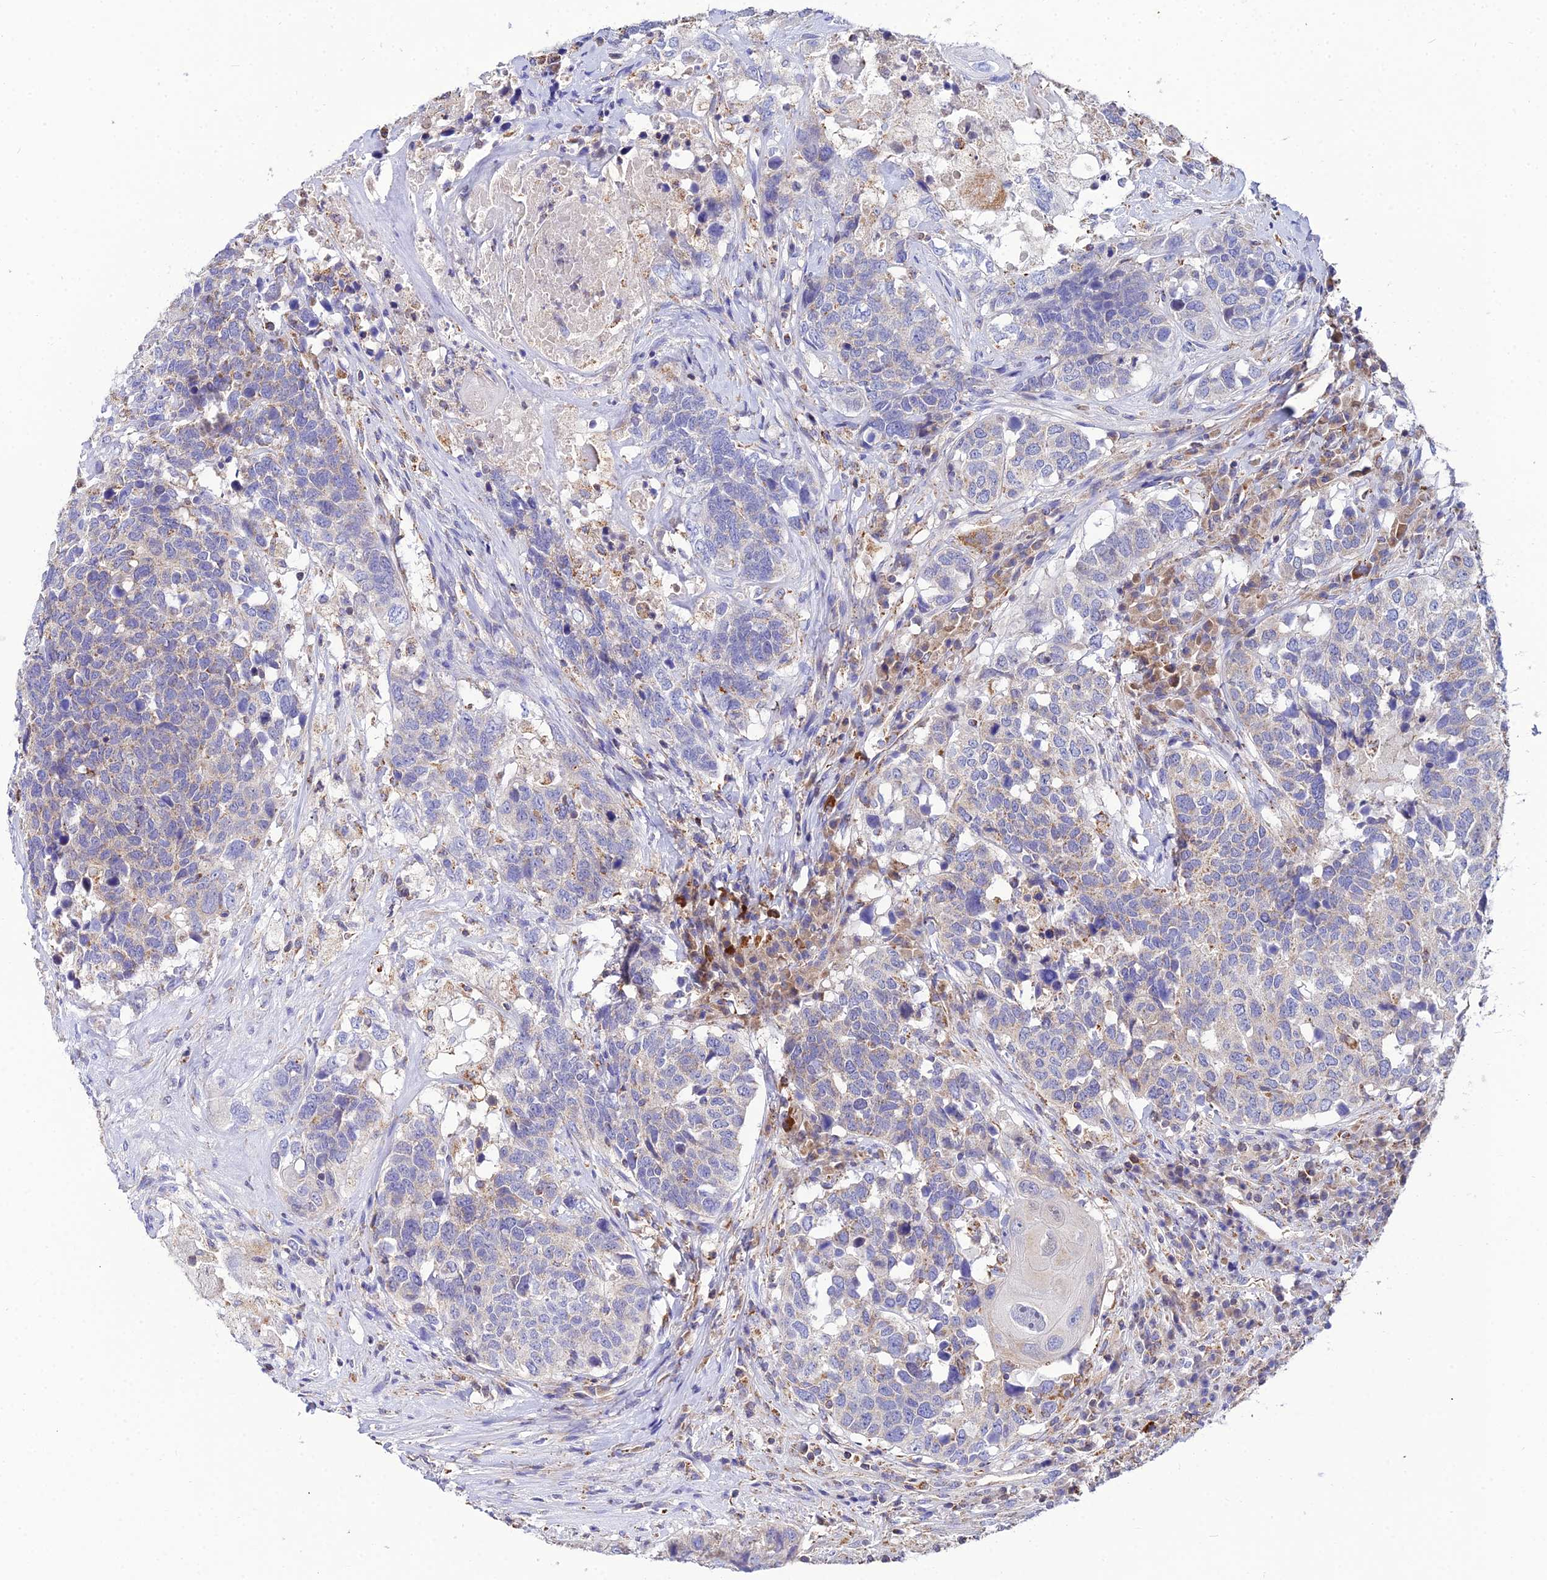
{"staining": {"intensity": "negative", "quantity": "none", "location": "none"}, "tissue": "head and neck cancer", "cell_type": "Tumor cells", "image_type": "cancer", "snomed": [{"axis": "morphology", "description": "Squamous cell carcinoma, NOS"}, {"axis": "topography", "description": "Head-Neck"}], "caption": "Immunohistochemistry photomicrograph of neoplastic tissue: head and neck squamous cell carcinoma stained with DAB (3,3'-diaminobenzidine) shows no significant protein positivity in tumor cells.", "gene": "NIPSNAP3A", "patient": {"sex": "male", "age": 66}}